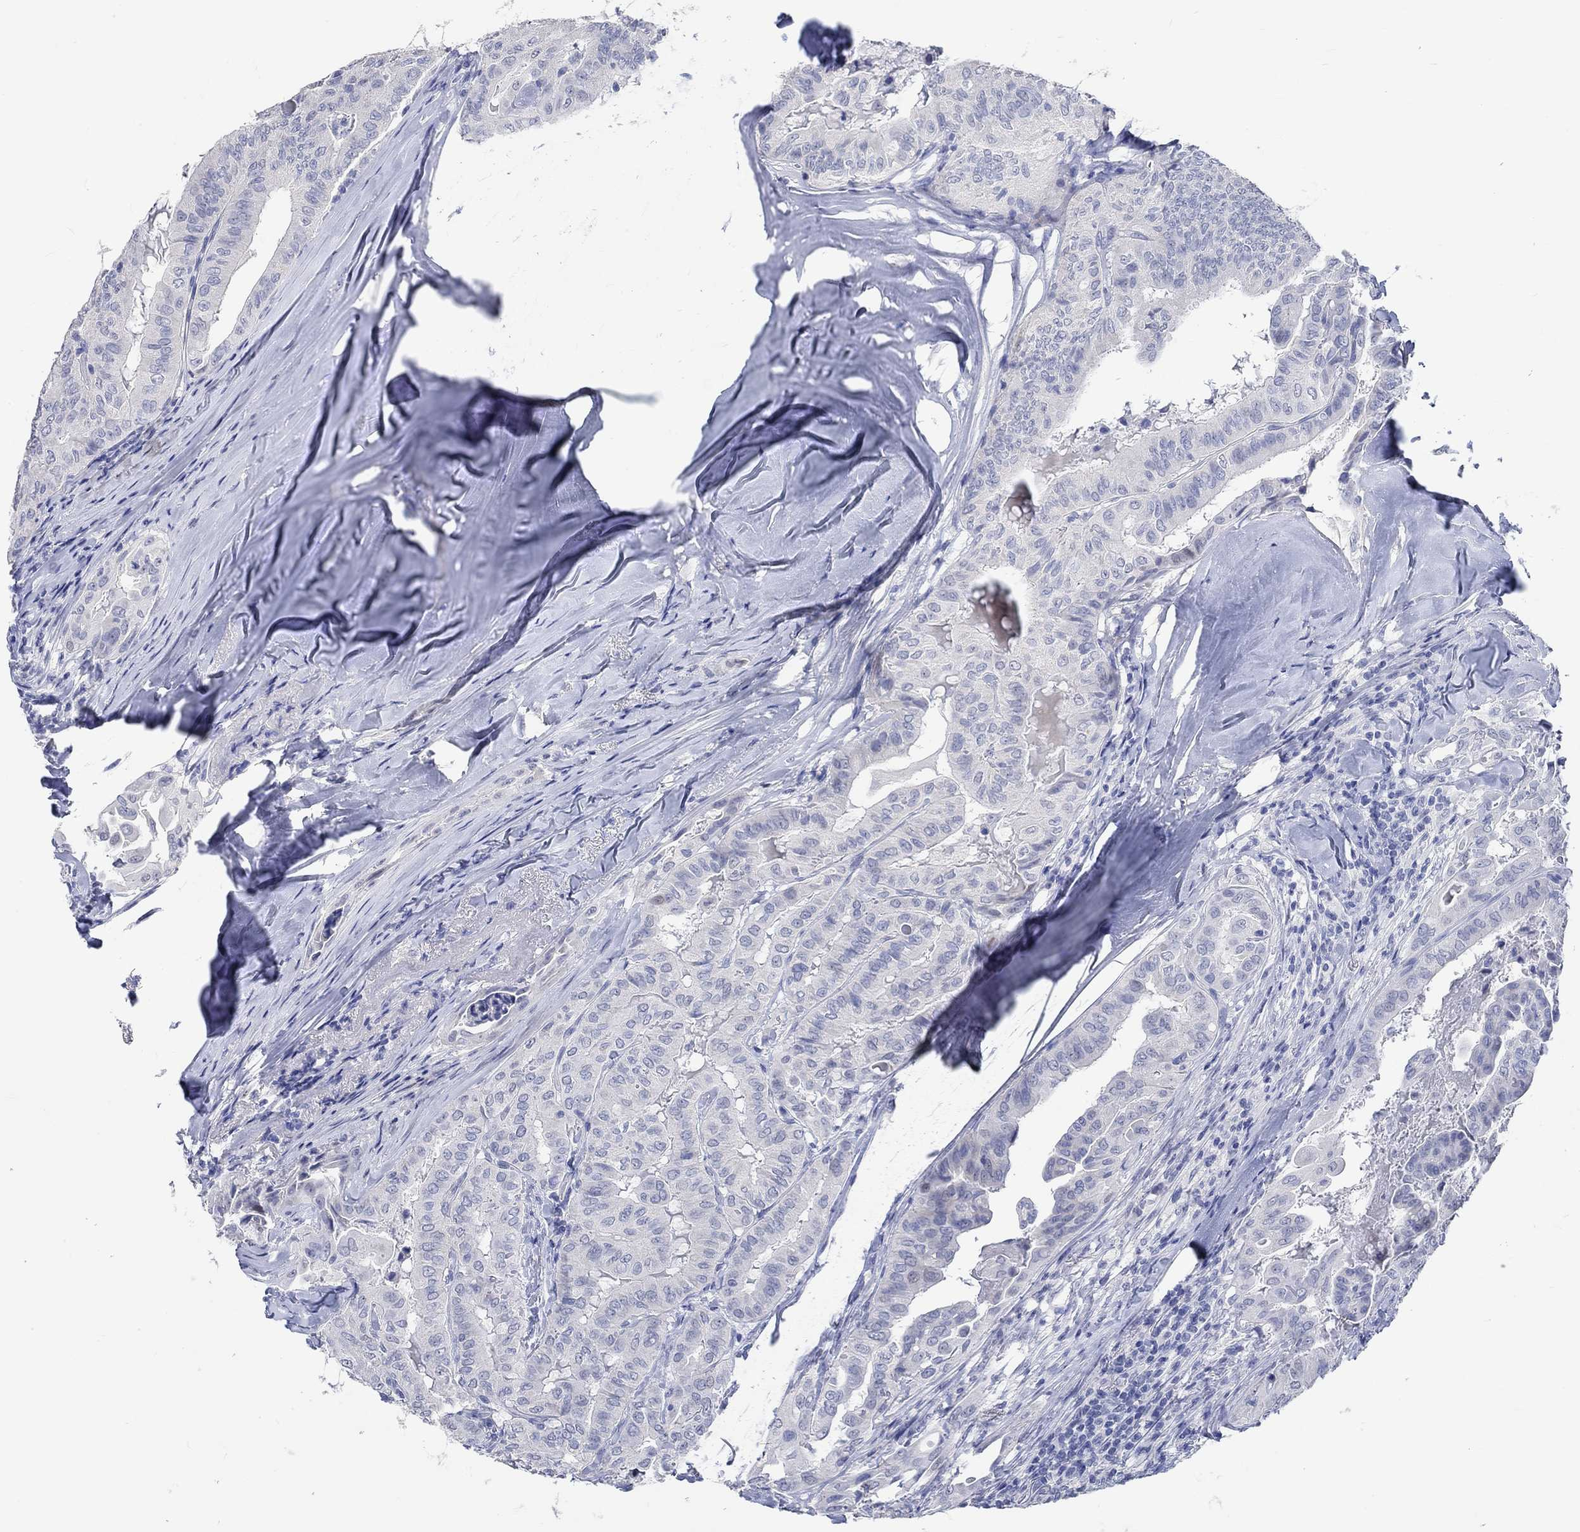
{"staining": {"intensity": "negative", "quantity": "none", "location": "none"}, "tissue": "thyroid cancer", "cell_type": "Tumor cells", "image_type": "cancer", "snomed": [{"axis": "morphology", "description": "Papillary adenocarcinoma, NOS"}, {"axis": "topography", "description": "Thyroid gland"}], "caption": "High power microscopy histopathology image of an immunohistochemistry (IHC) photomicrograph of papillary adenocarcinoma (thyroid), revealing no significant staining in tumor cells.", "gene": "C4orf47", "patient": {"sex": "female", "age": 68}}